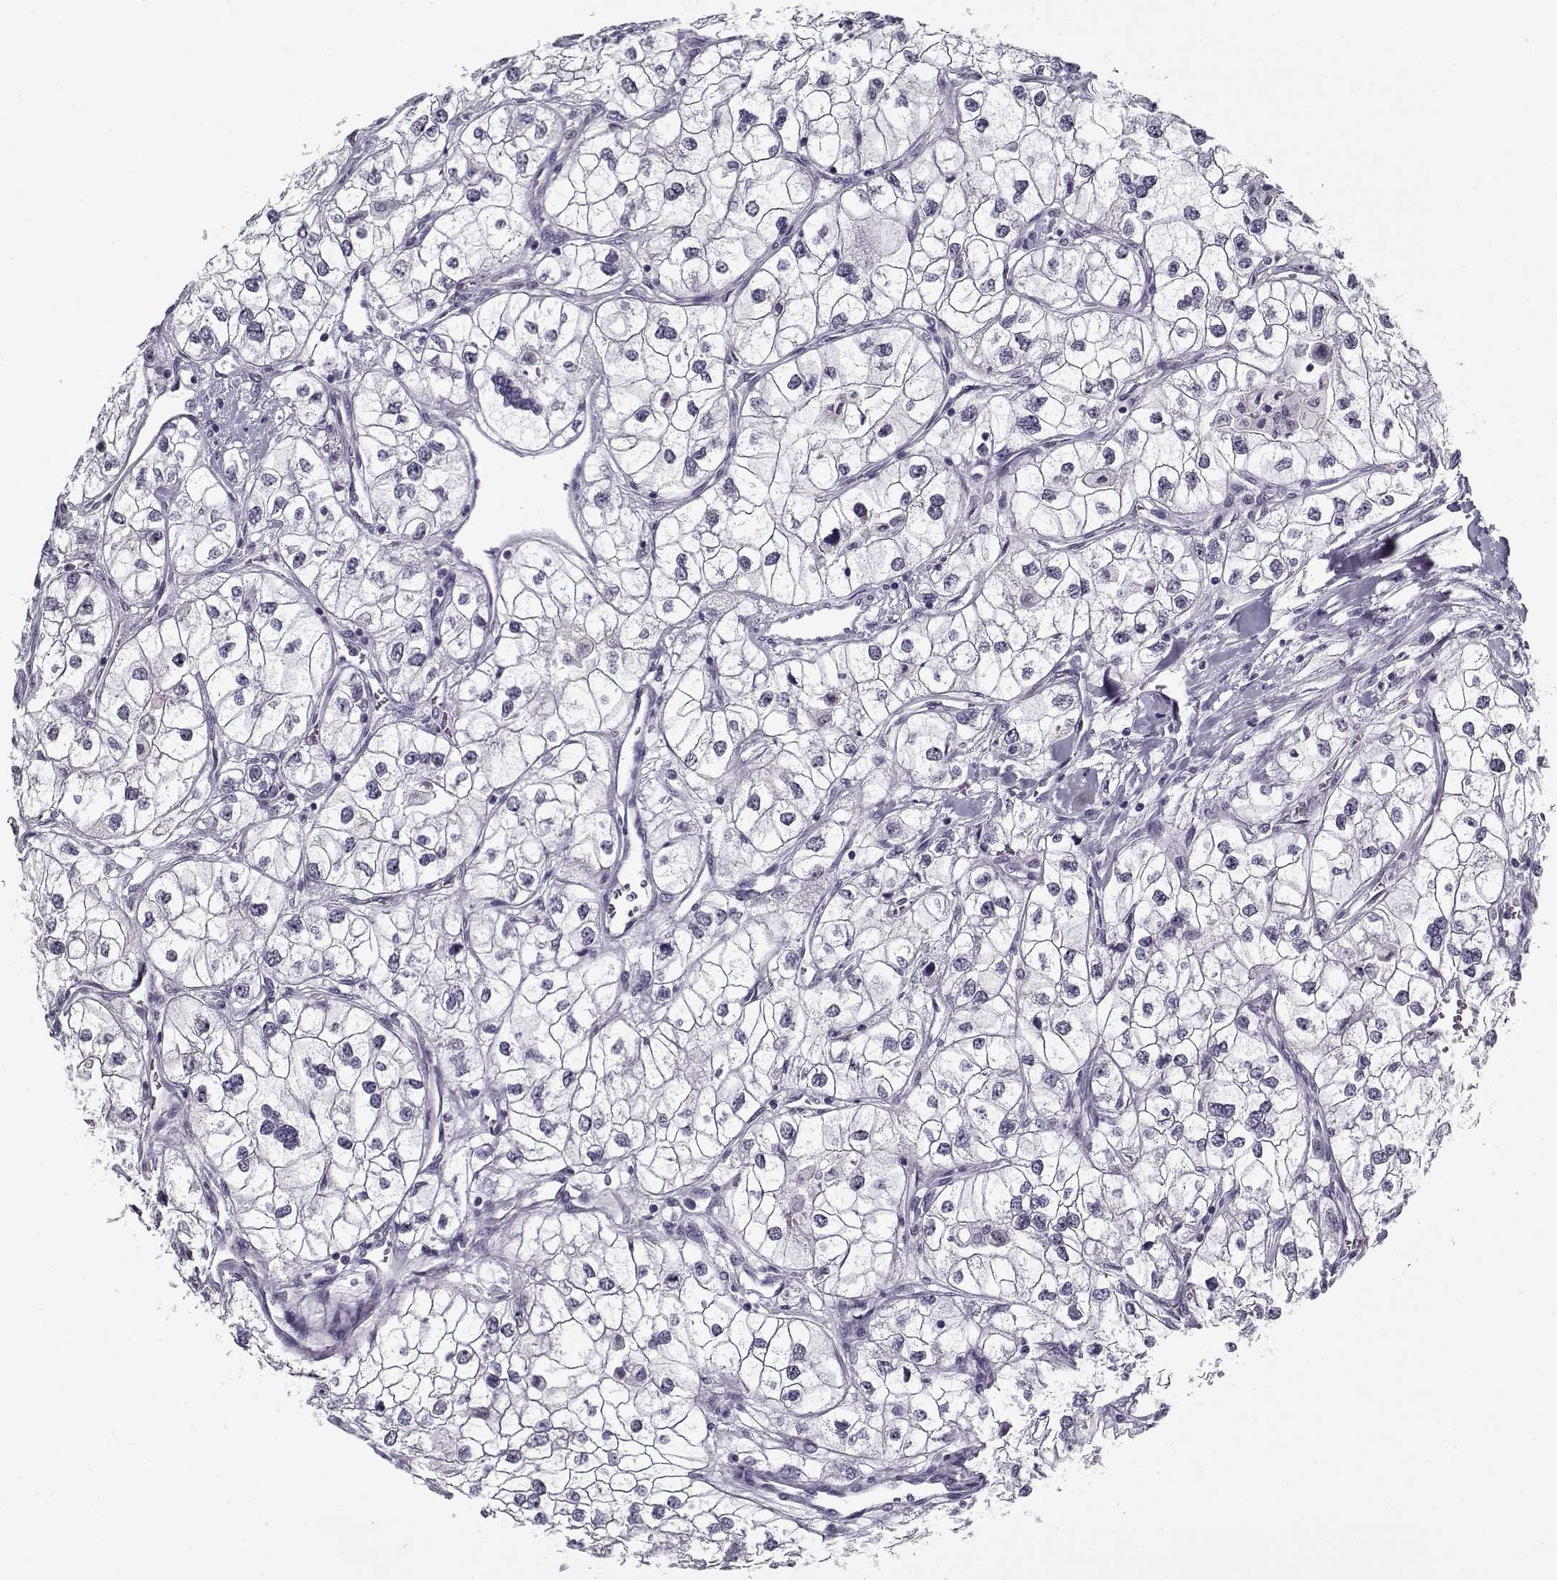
{"staining": {"intensity": "negative", "quantity": "none", "location": "none"}, "tissue": "renal cancer", "cell_type": "Tumor cells", "image_type": "cancer", "snomed": [{"axis": "morphology", "description": "Adenocarcinoma, NOS"}, {"axis": "topography", "description": "Kidney"}], "caption": "An IHC histopathology image of renal cancer is shown. There is no staining in tumor cells of renal cancer.", "gene": "RNF32", "patient": {"sex": "male", "age": 59}}